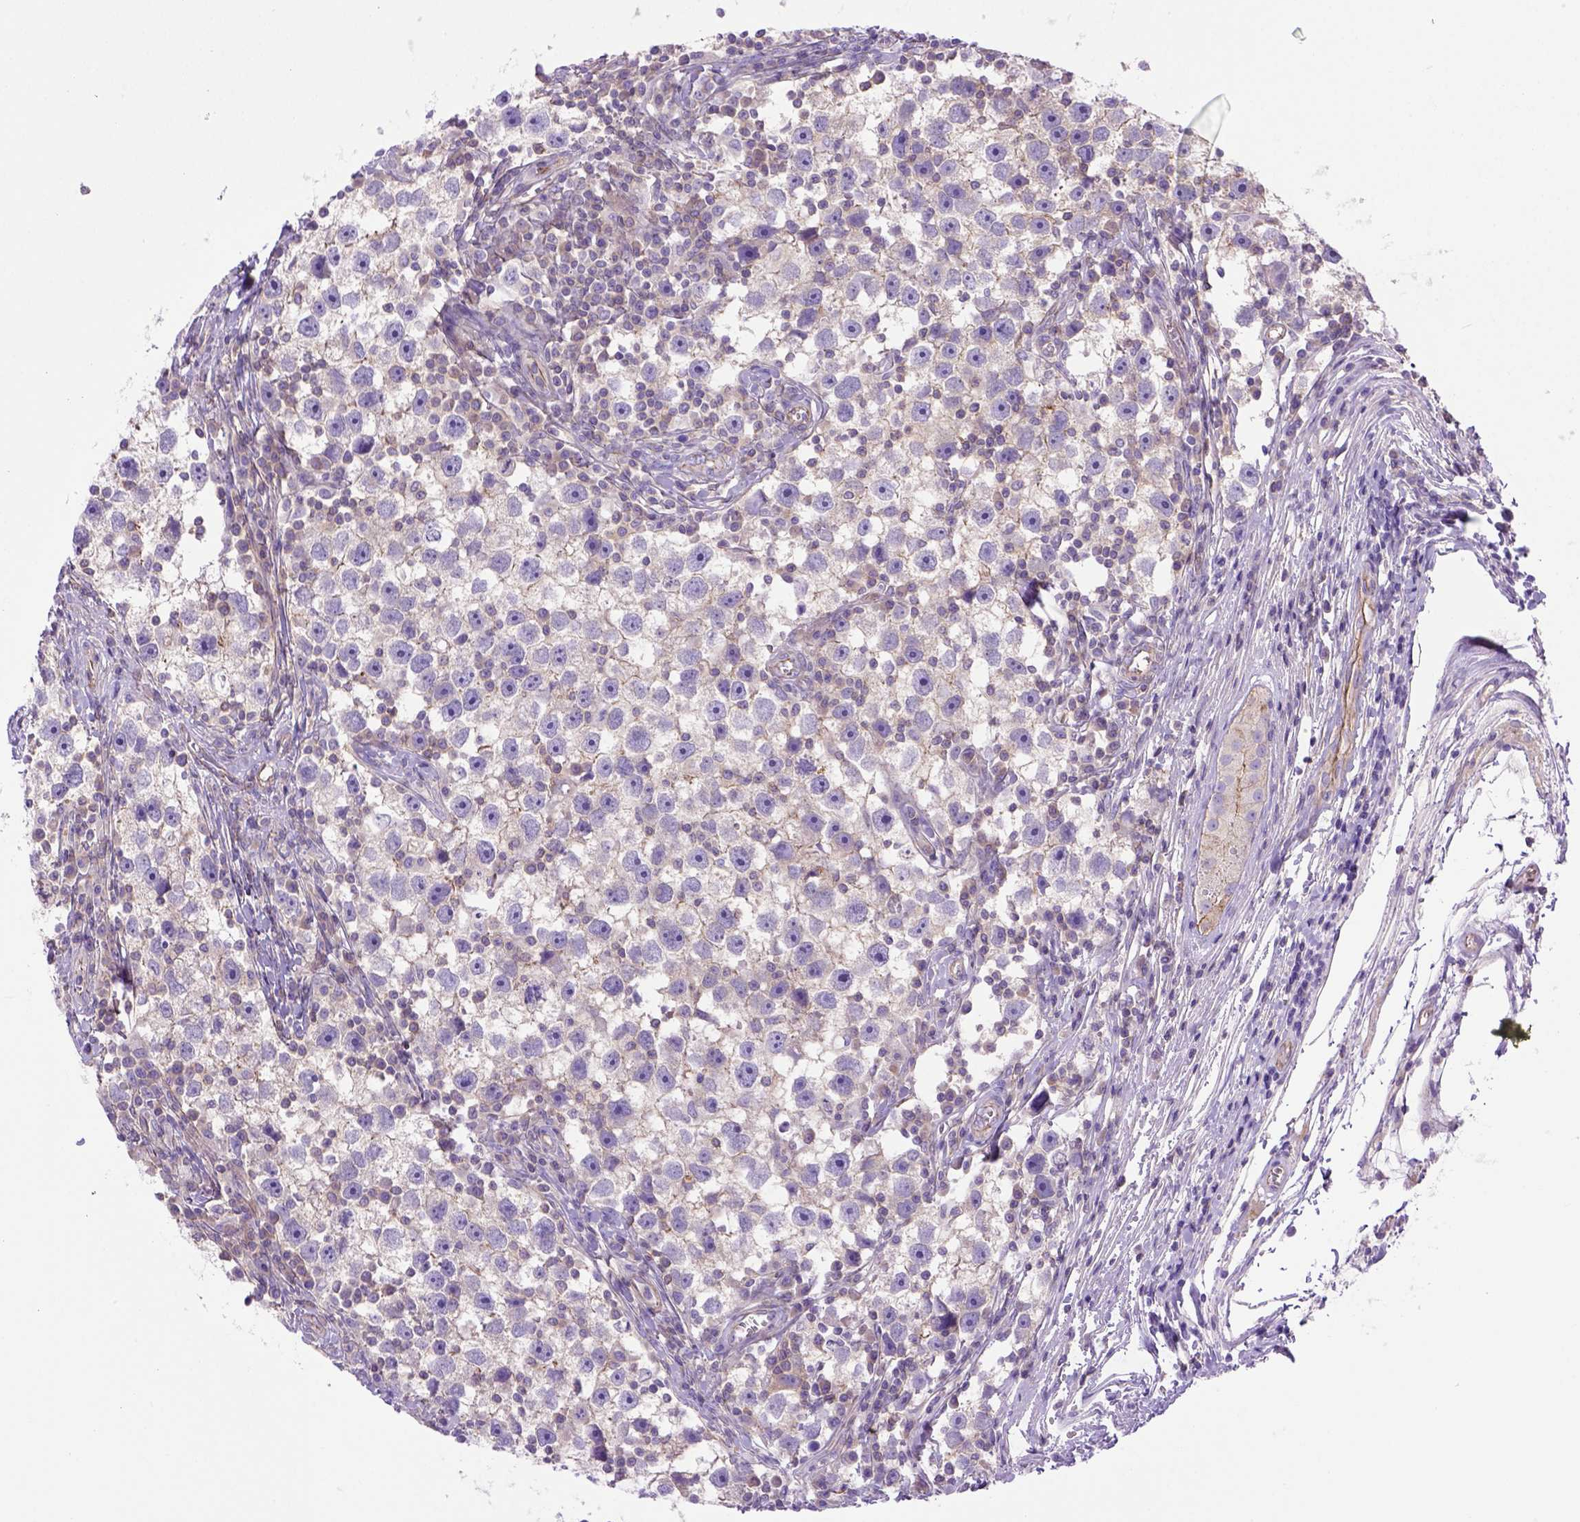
{"staining": {"intensity": "moderate", "quantity": "<25%", "location": "cytoplasmic/membranous"}, "tissue": "testis cancer", "cell_type": "Tumor cells", "image_type": "cancer", "snomed": [{"axis": "morphology", "description": "Seminoma, NOS"}, {"axis": "topography", "description": "Testis"}], "caption": "The micrograph demonstrates immunohistochemical staining of seminoma (testis). There is moderate cytoplasmic/membranous staining is appreciated in about <25% of tumor cells.", "gene": "PEX12", "patient": {"sex": "male", "age": 30}}